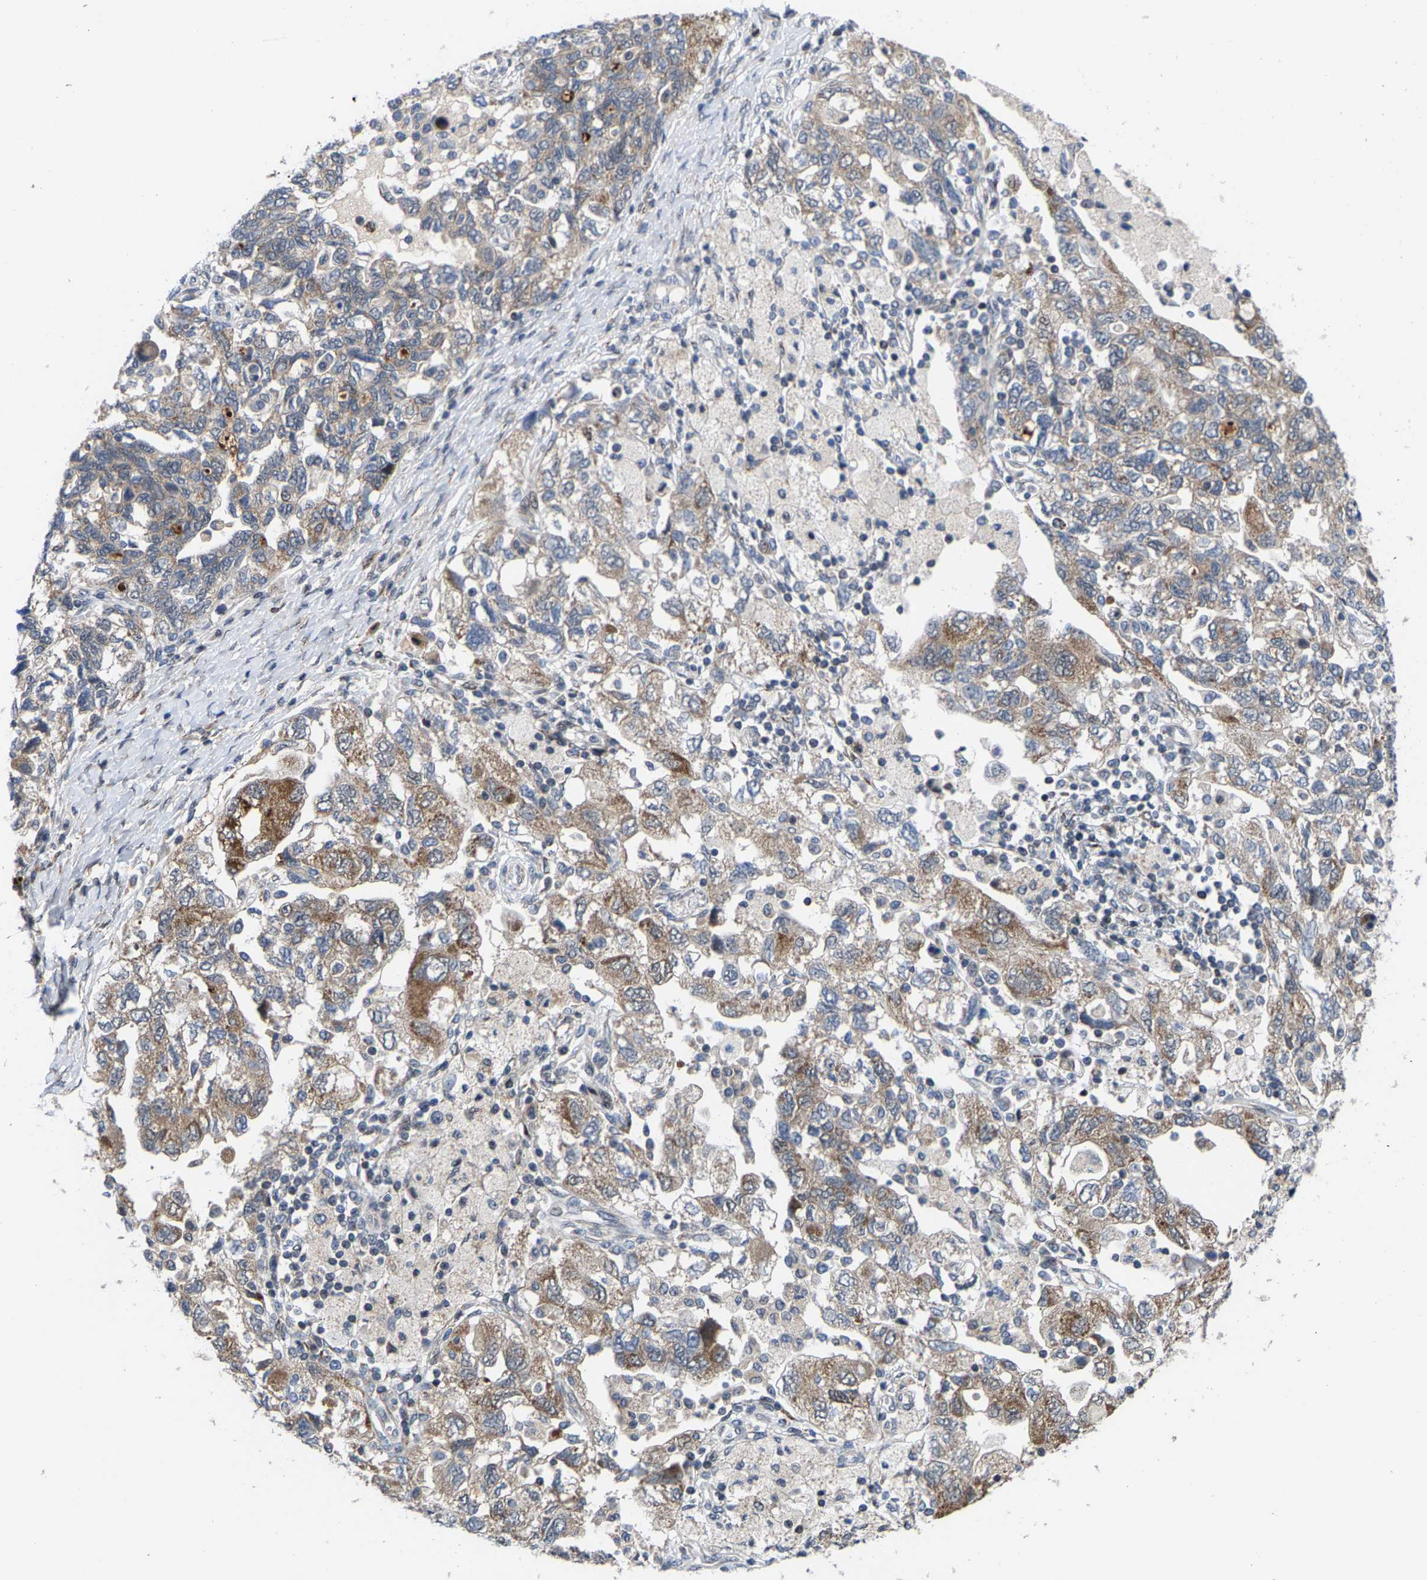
{"staining": {"intensity": "moderate", "quantity": "25%-75%", "location": "cytoplasmic/membranous"}, "tissue": "ovarian cancer", "cell_type": "Tumor cells", "image_type": "cancer", "snomed": [{"axis": "morphology", "description": "Carcinoma, NOS"}, {"axis": "morphology", "description": "Cystadenocarcinoma, serous, NOS"}, {"axis": "topography", "description": "Ovary"}], "caption": "An image showing moderate cytoplasmic/membranous expression in approximately 25%-75% of tumor cells in ovarian cancer (serous cystadenocarcinoma), as visualized by brown immunohistochemical staining.", "gene": "TDRKH", "patient": {"sex": "female", "age": 69}}